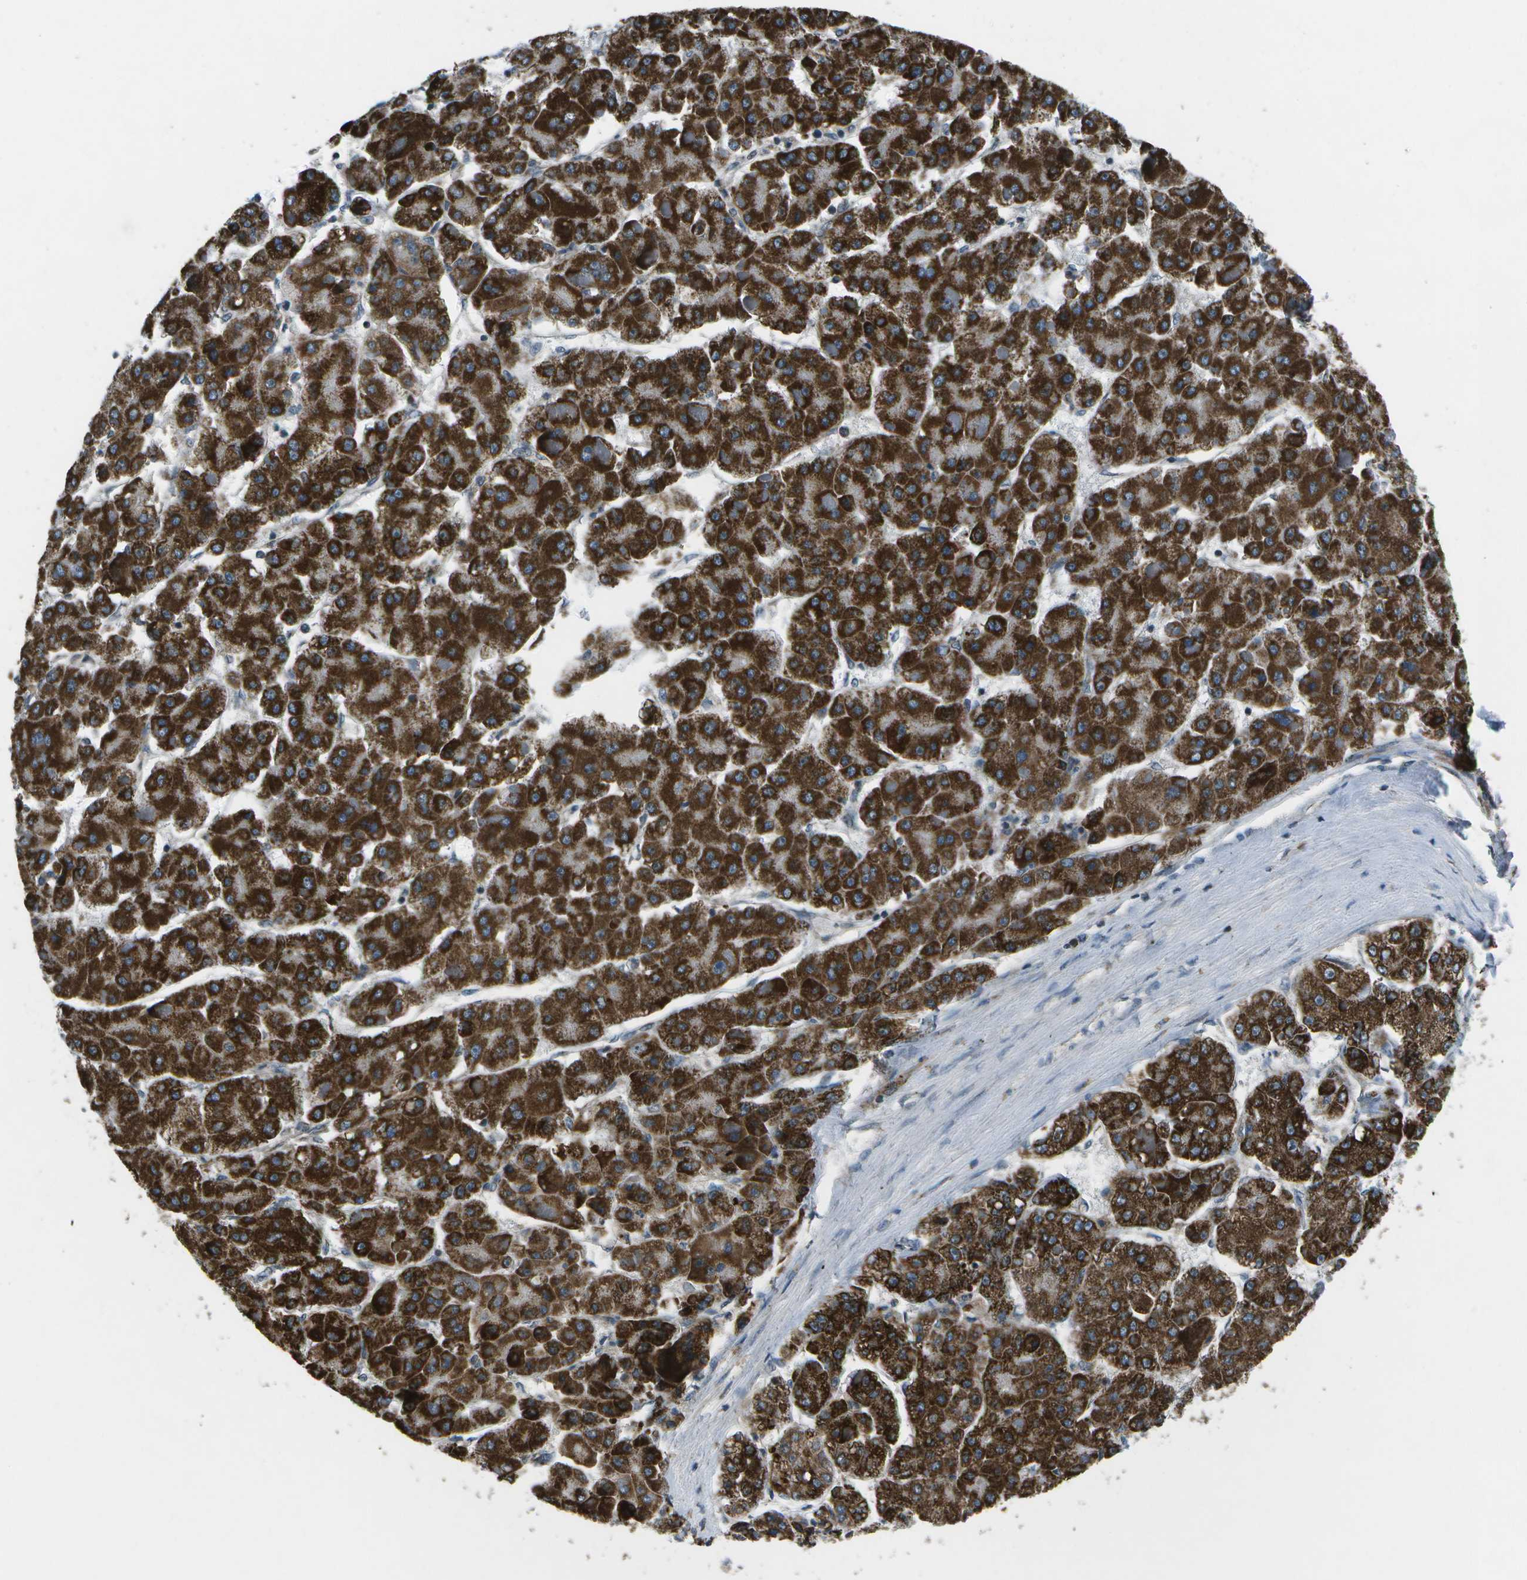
{"staining": {"intensity": "strong", "quantity": ">75%", "location": "cytoplasmic/membranous"}, "tissue": "liver cancer", "cell_type": "Tumor cells", "image_type": "cancer", "snomed": [{"axis": "morphology", "description": "Carcinoma, Hepatocellular, NOS"}, {"axis": "topography", "description": "Liver"}], "caption": "Human liver cancer stained with a protein marker displays strong staining in tumor cells.", "gene": "EIF2AK1", "patient": {"sex": "female", "age": 73}}